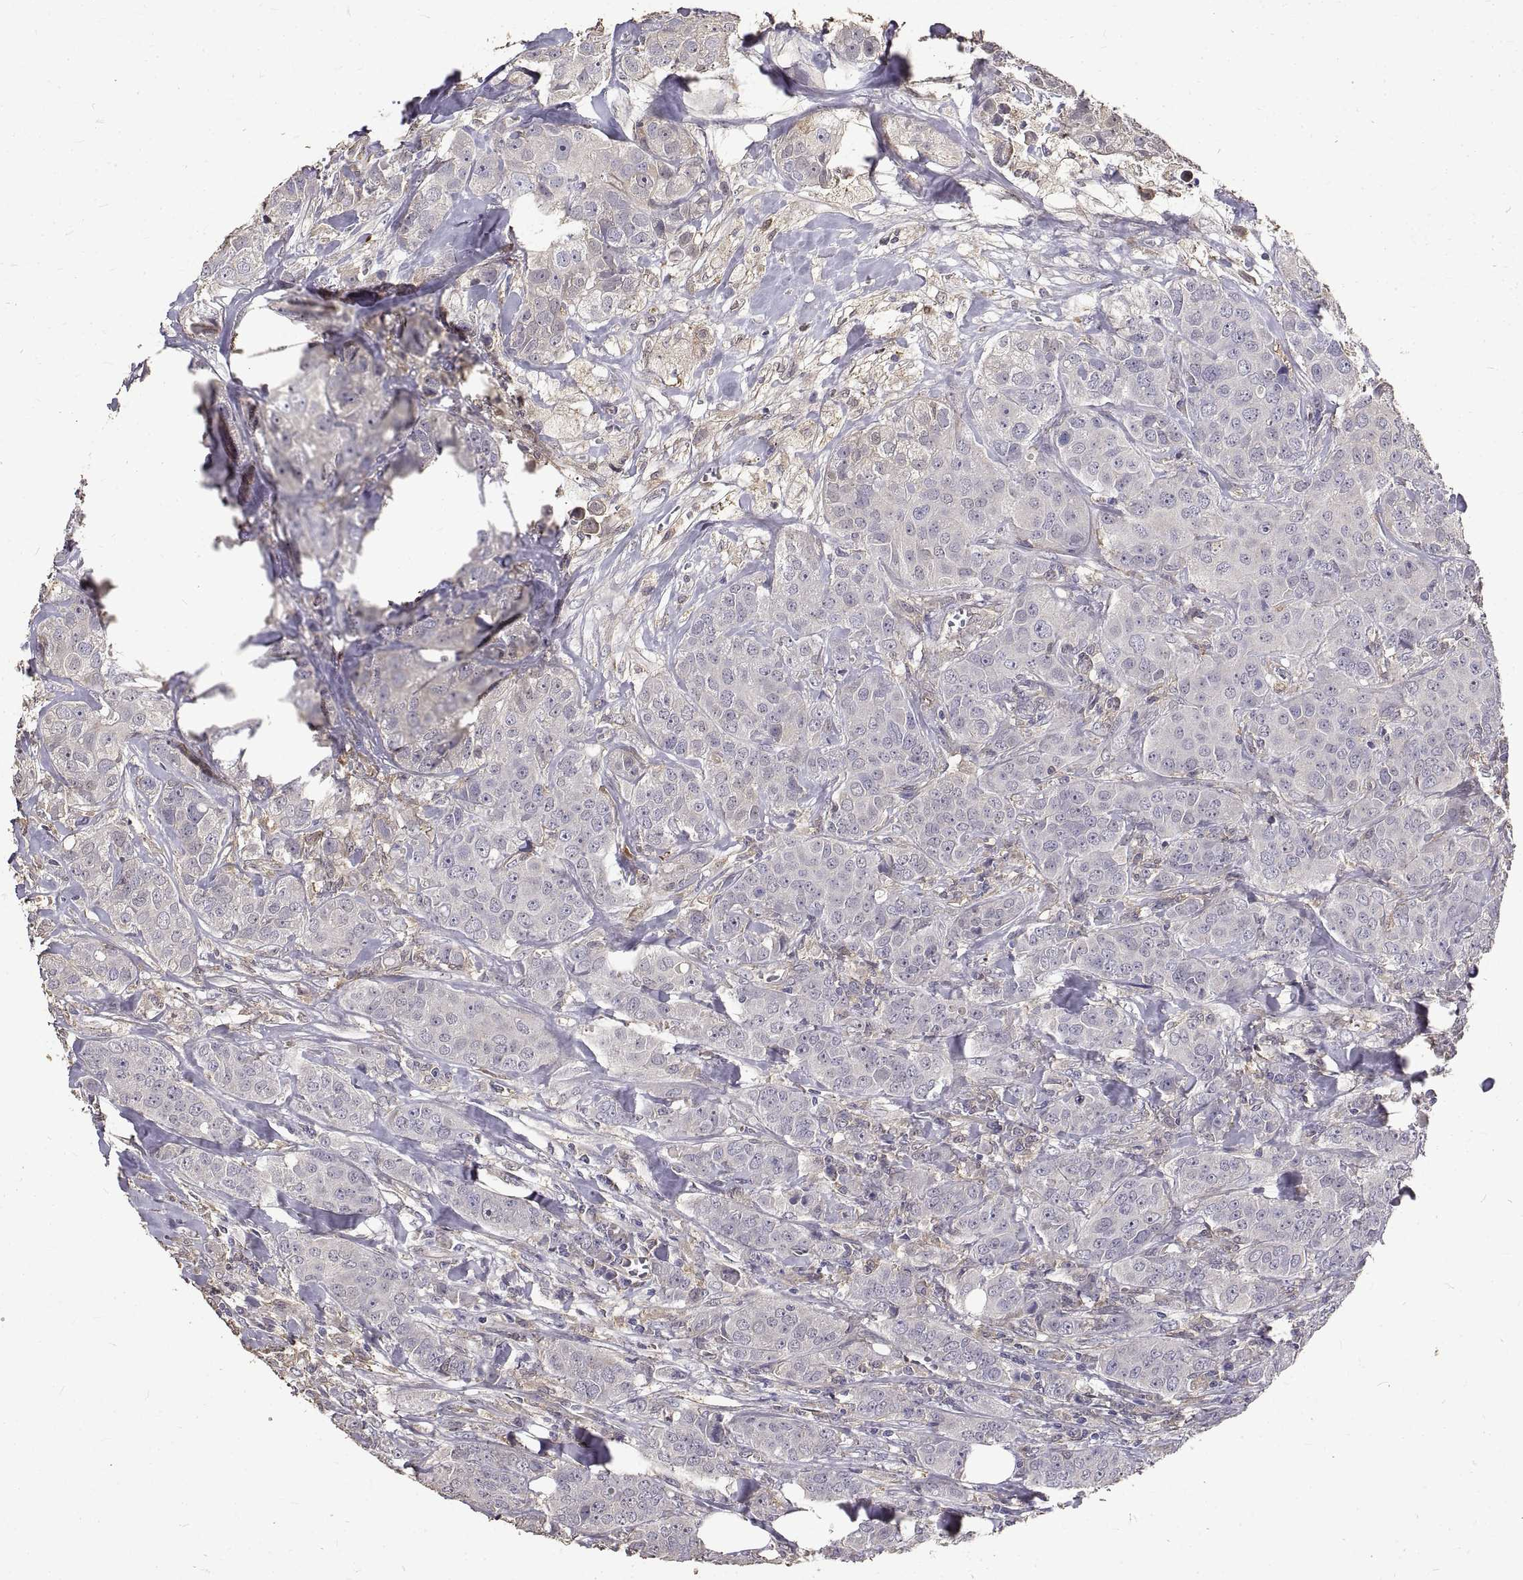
{"staining": {"intensity": "negative", "quantity": "none", "location": "none"}, "tissue": "breast cancer", "cell_type": "Tumor cells", "image_type": "cancer", "snomed": [{"axis": "morphology", "description": "Duct carcinoma"}, {"axis": "topography", "description": "Breast"}], "caption": "Immunohistochemistry (IHC) of human breast infiltrating ductal carcinoma displays no expression in tumor cells.", "gene": "PEA15", "patient": {"sex": "female", "age": 43}}